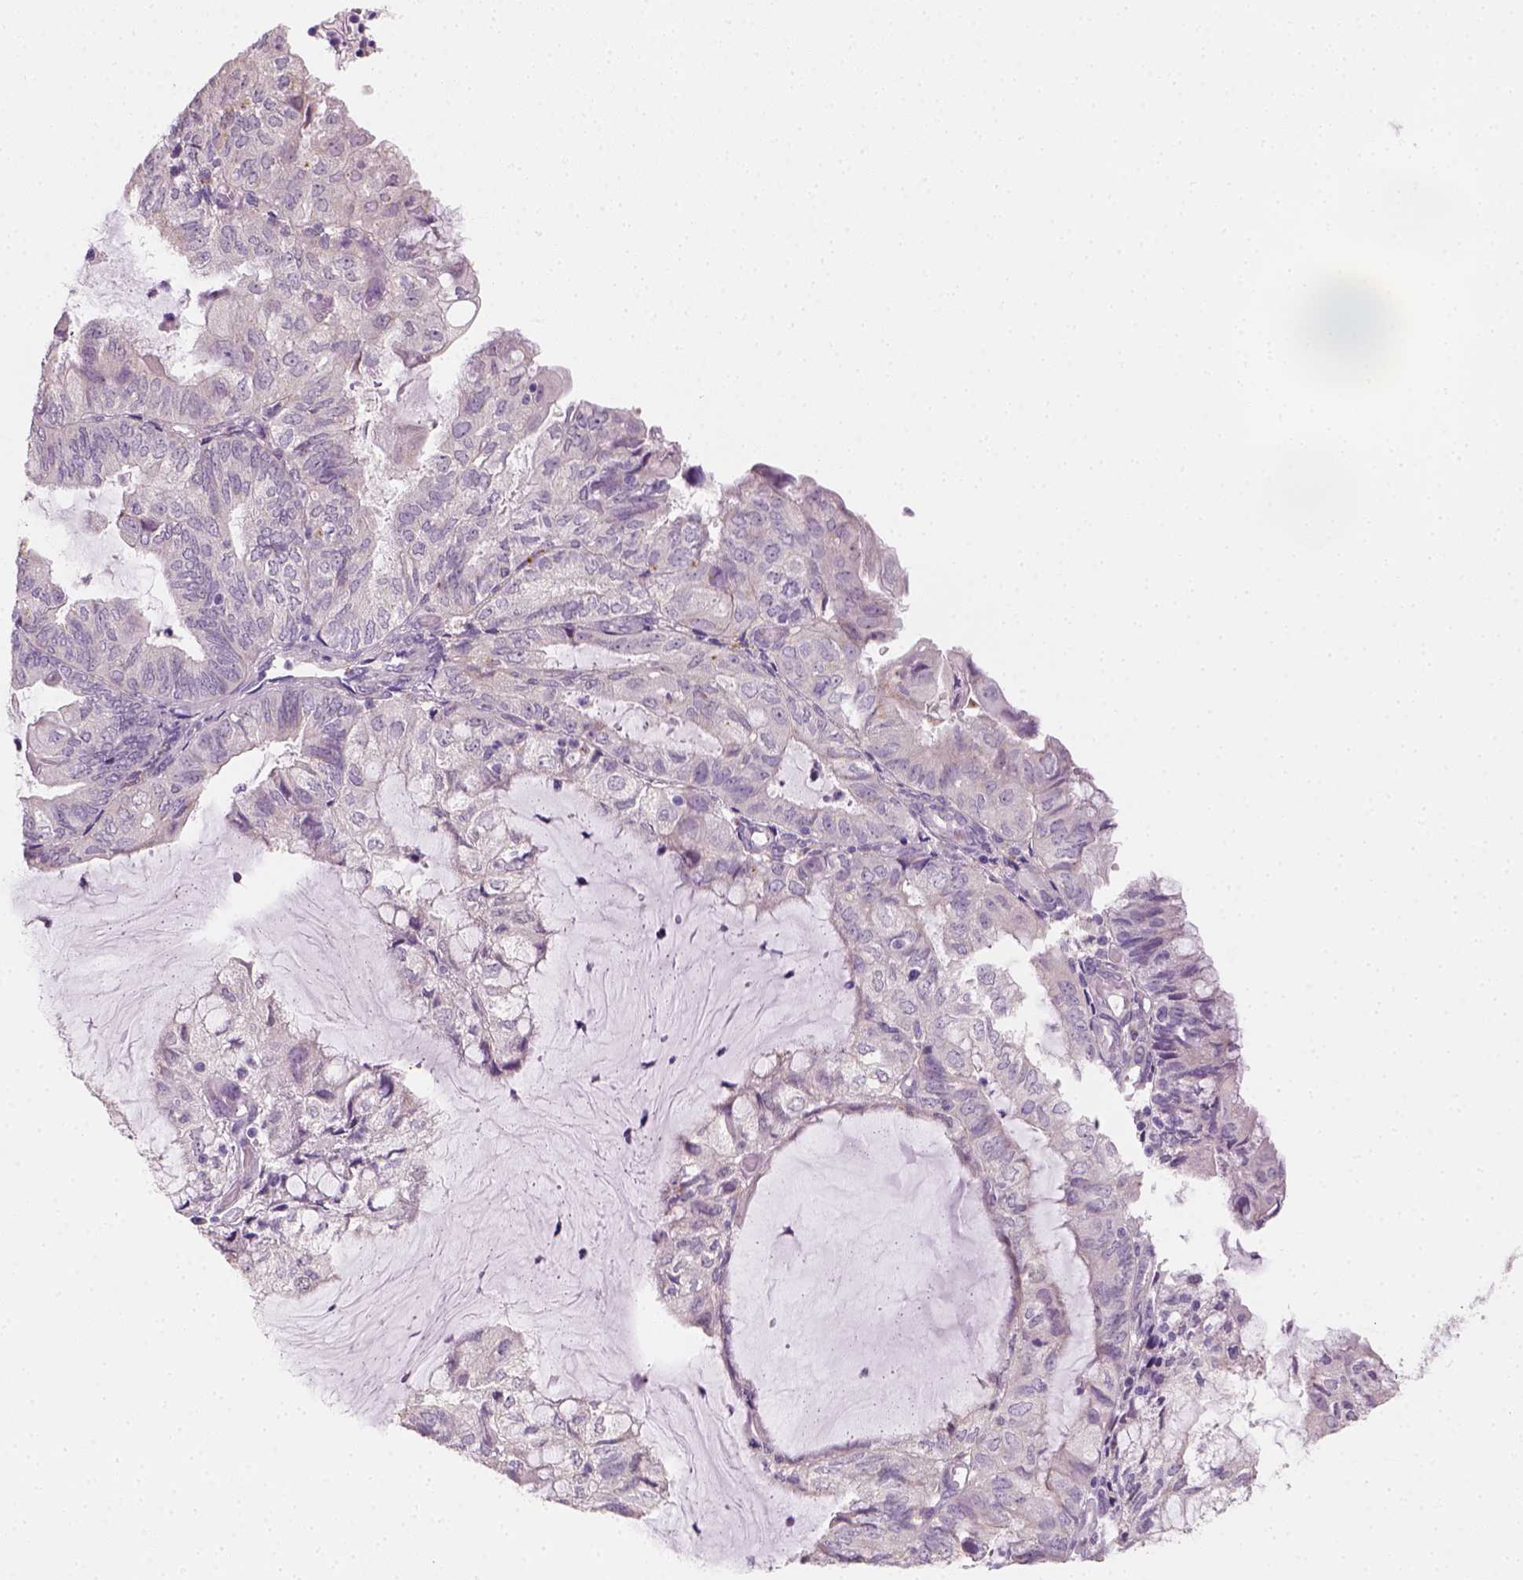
{"staining": {"intensity": "negative", "quantity": "none", "location": "none"}, "tissue": "endometrial cancer", "cell_type": "Tumor cells", "image_type": "cancer", "snomed": [{"axis": "morphology", "description": "Adenocarcinoma, NOS"}, {"axis": "topography", "description": "Endometrium"}], "caption": "This is an immunohistochemistry (IHC) image of human endometrial cancer (adenocarcinoma). There is no positivity in tumor cells.", "gene": "FAM163B", "patient": {"sex": "female", "age": 81}}